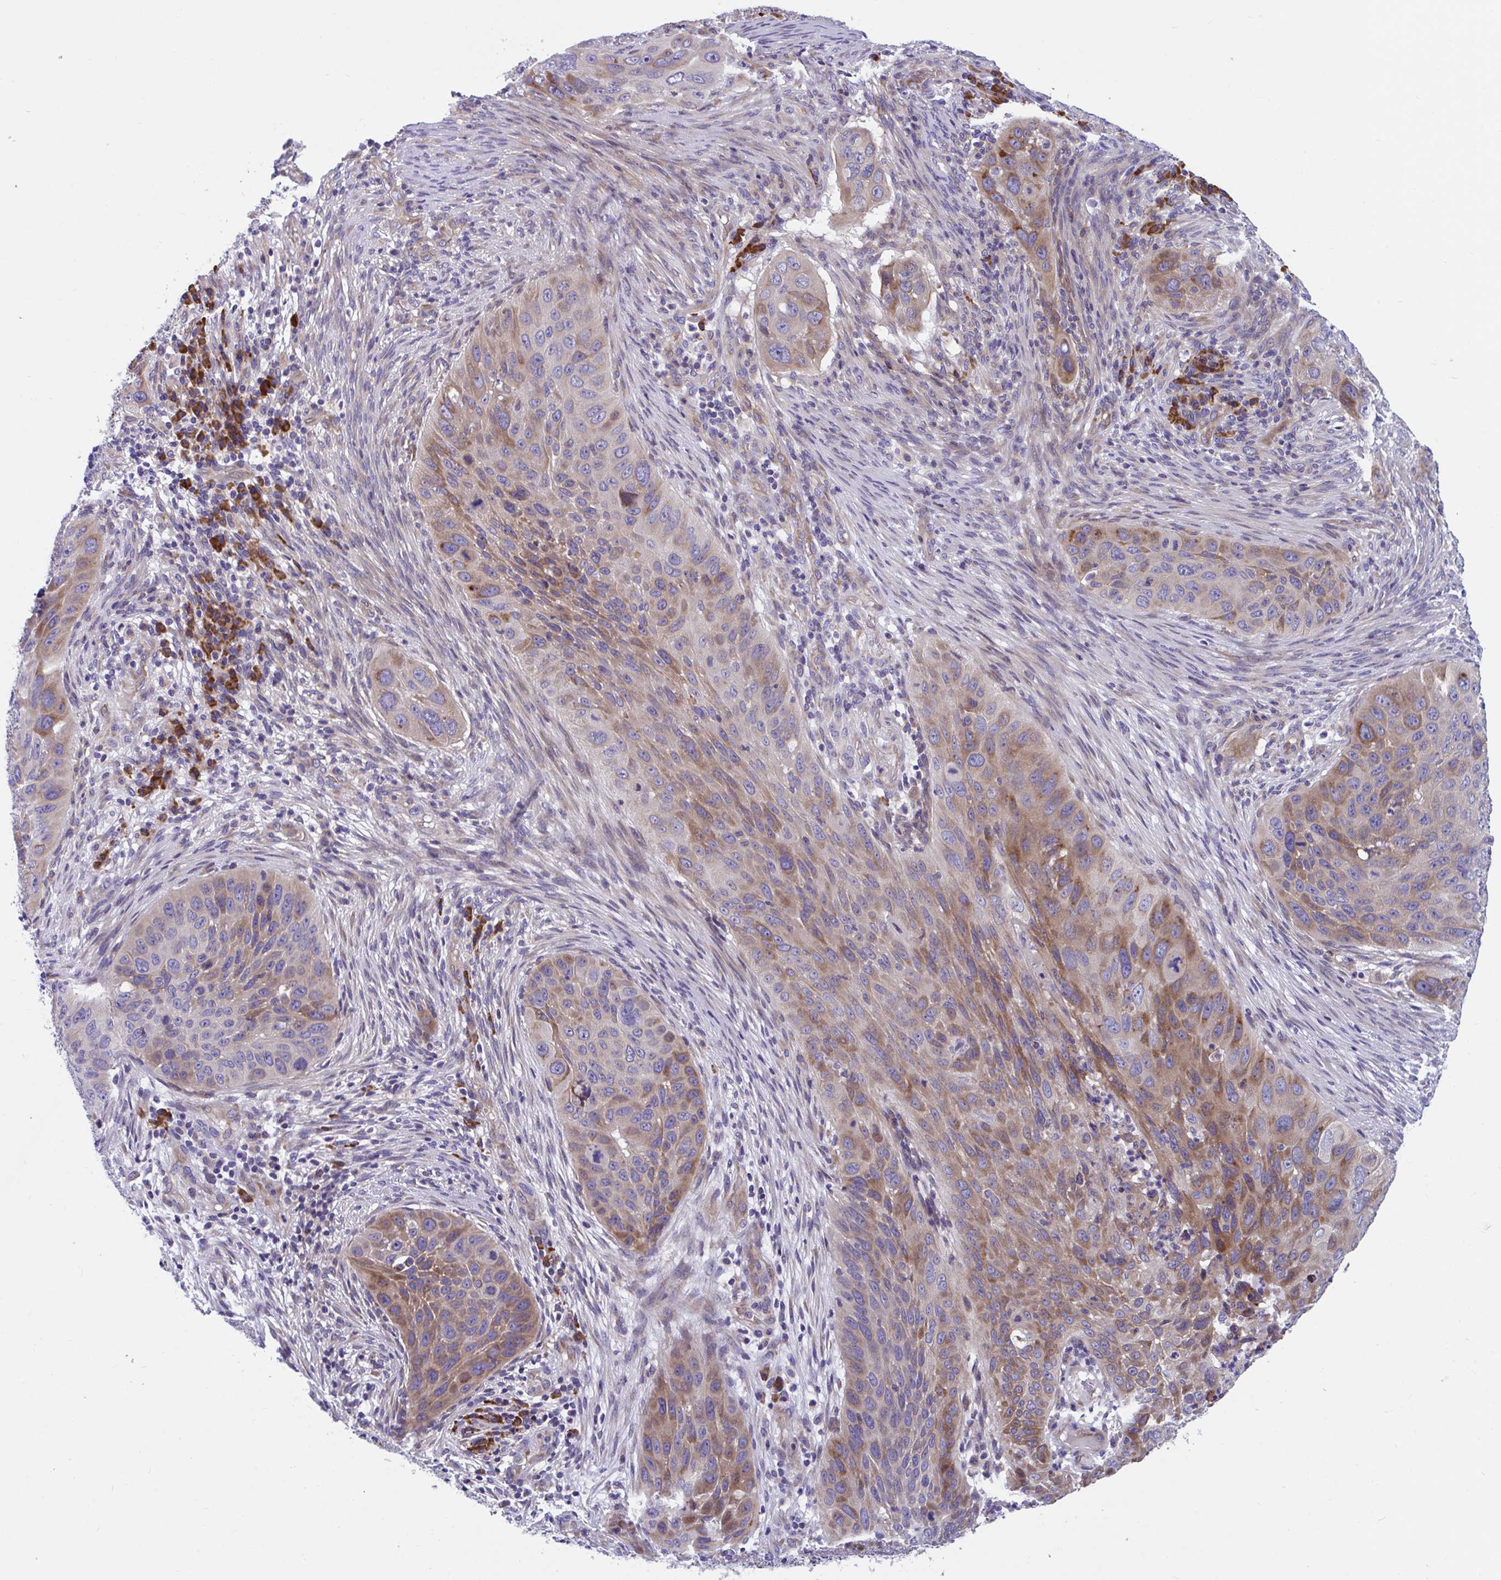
{"staining": {"intensity": "moderate", "quantity": "<25%", "location": "cytoplasmic/membranous"}, "tissue": "lung cancer", "cell_type": "Tumor cells", "image_type": "cancer", "snomed": [{"axis": "morphology", "description": "Squamous cell carcinoma, NOS"}, {"axis": "topography", "description": "Lung"}], "caption": "Lung cancer was stained to show a protein in brown. There is low levels of moderate cytoplasmic/membranous expression in approximately <25% of tumor cells.", "gene": "WBP1", "patient": {"sex": "male", "age": 63}}